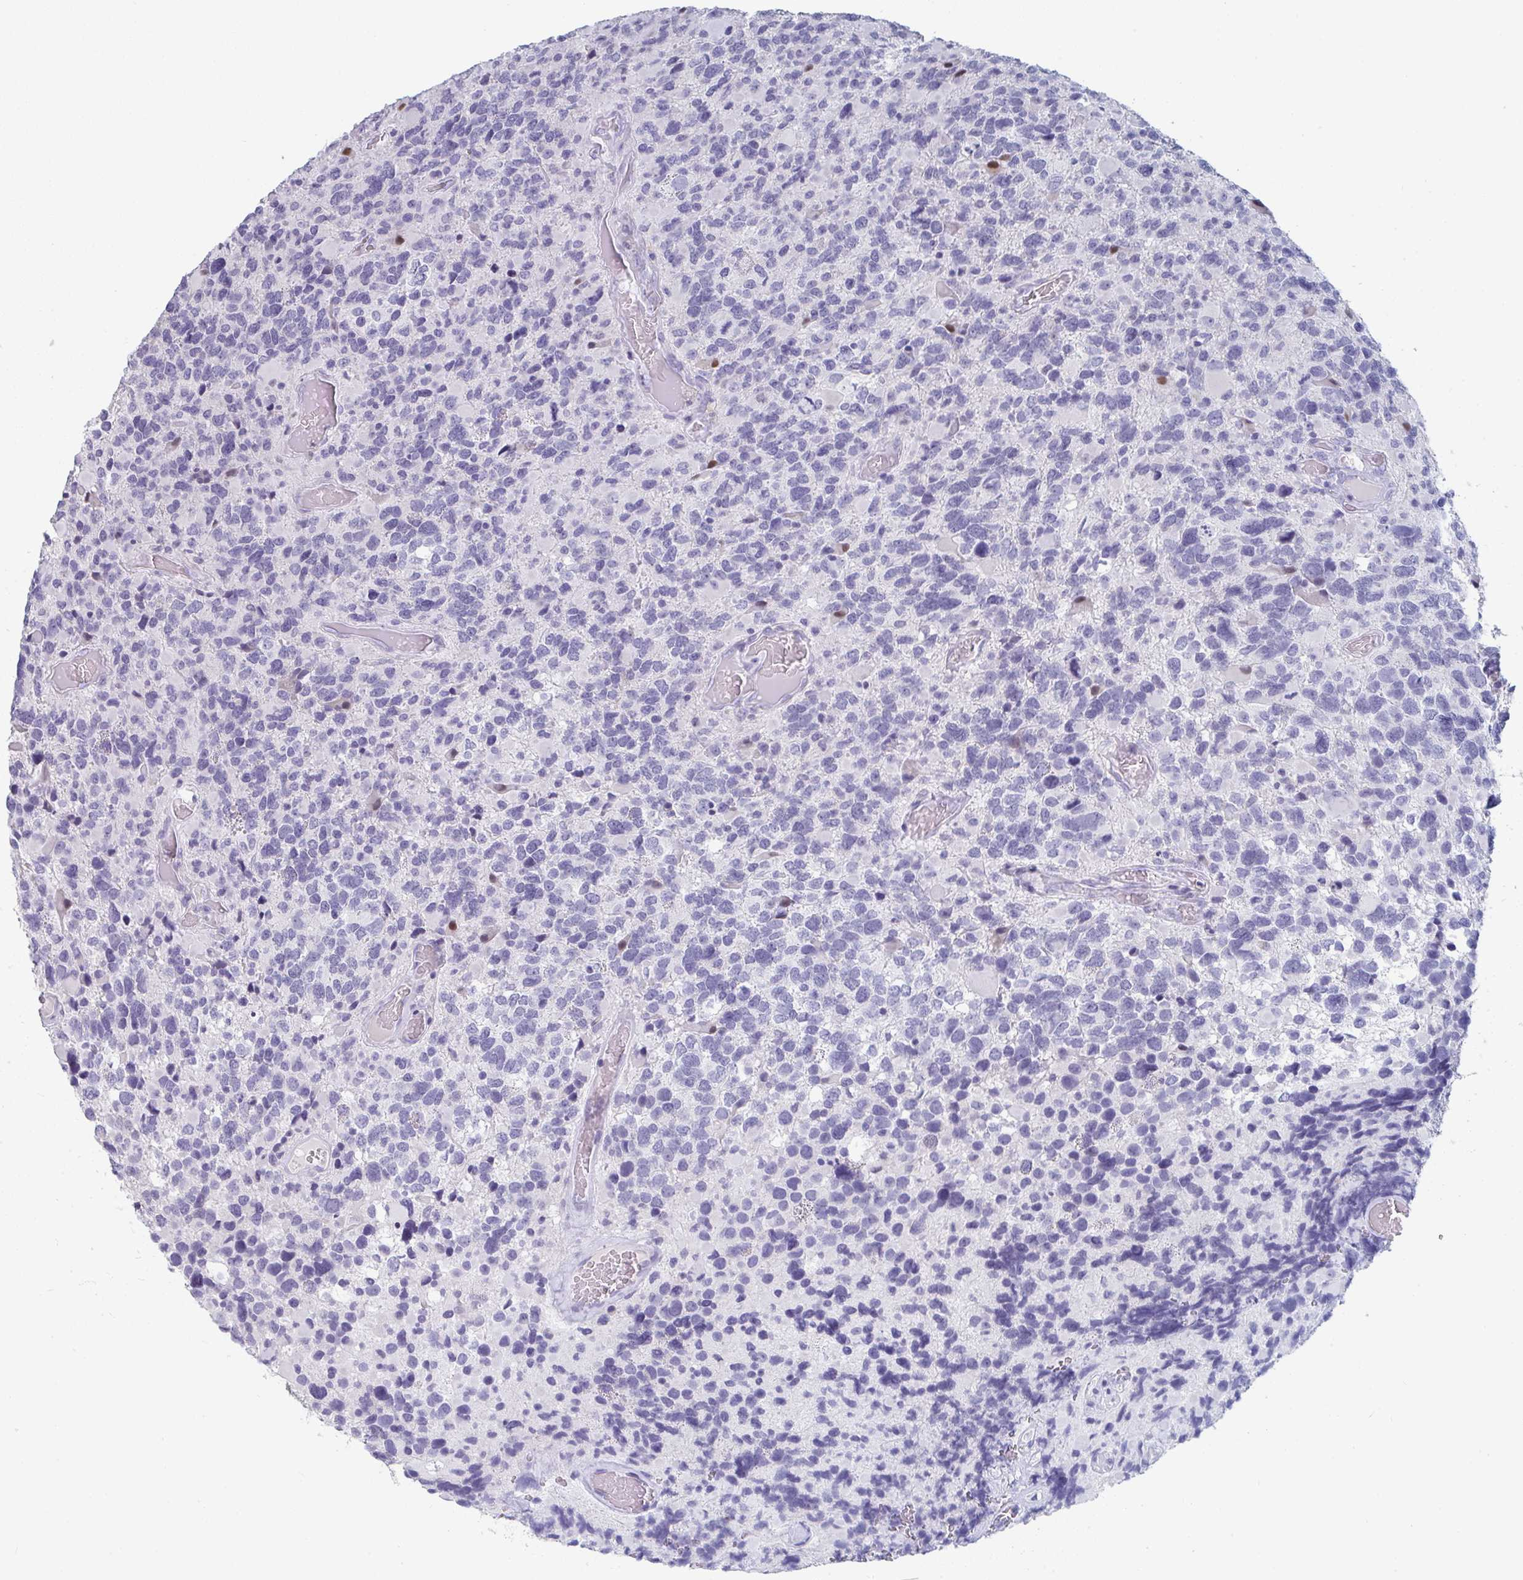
{"staining": {"intensity": "negative", "quantity": "none", "location": "none"}, "tissue": "glioma", "cell_type": "Tumor cells", "image_type": "cancer", "snomed": [{"axis": "morphology", "description": "Glioma, malignant, High grade"}, {"axis": "topography", "description": "Brain"}], "caption": "A high-resolution photomicrograph shows immunohistochemistry (IHC) staining of malignant glioma (high-grade), which demonstrates no significant expression in tumor cells.", "gene": "RUBCN", "patient": {"sex": "female", "age": 40}}